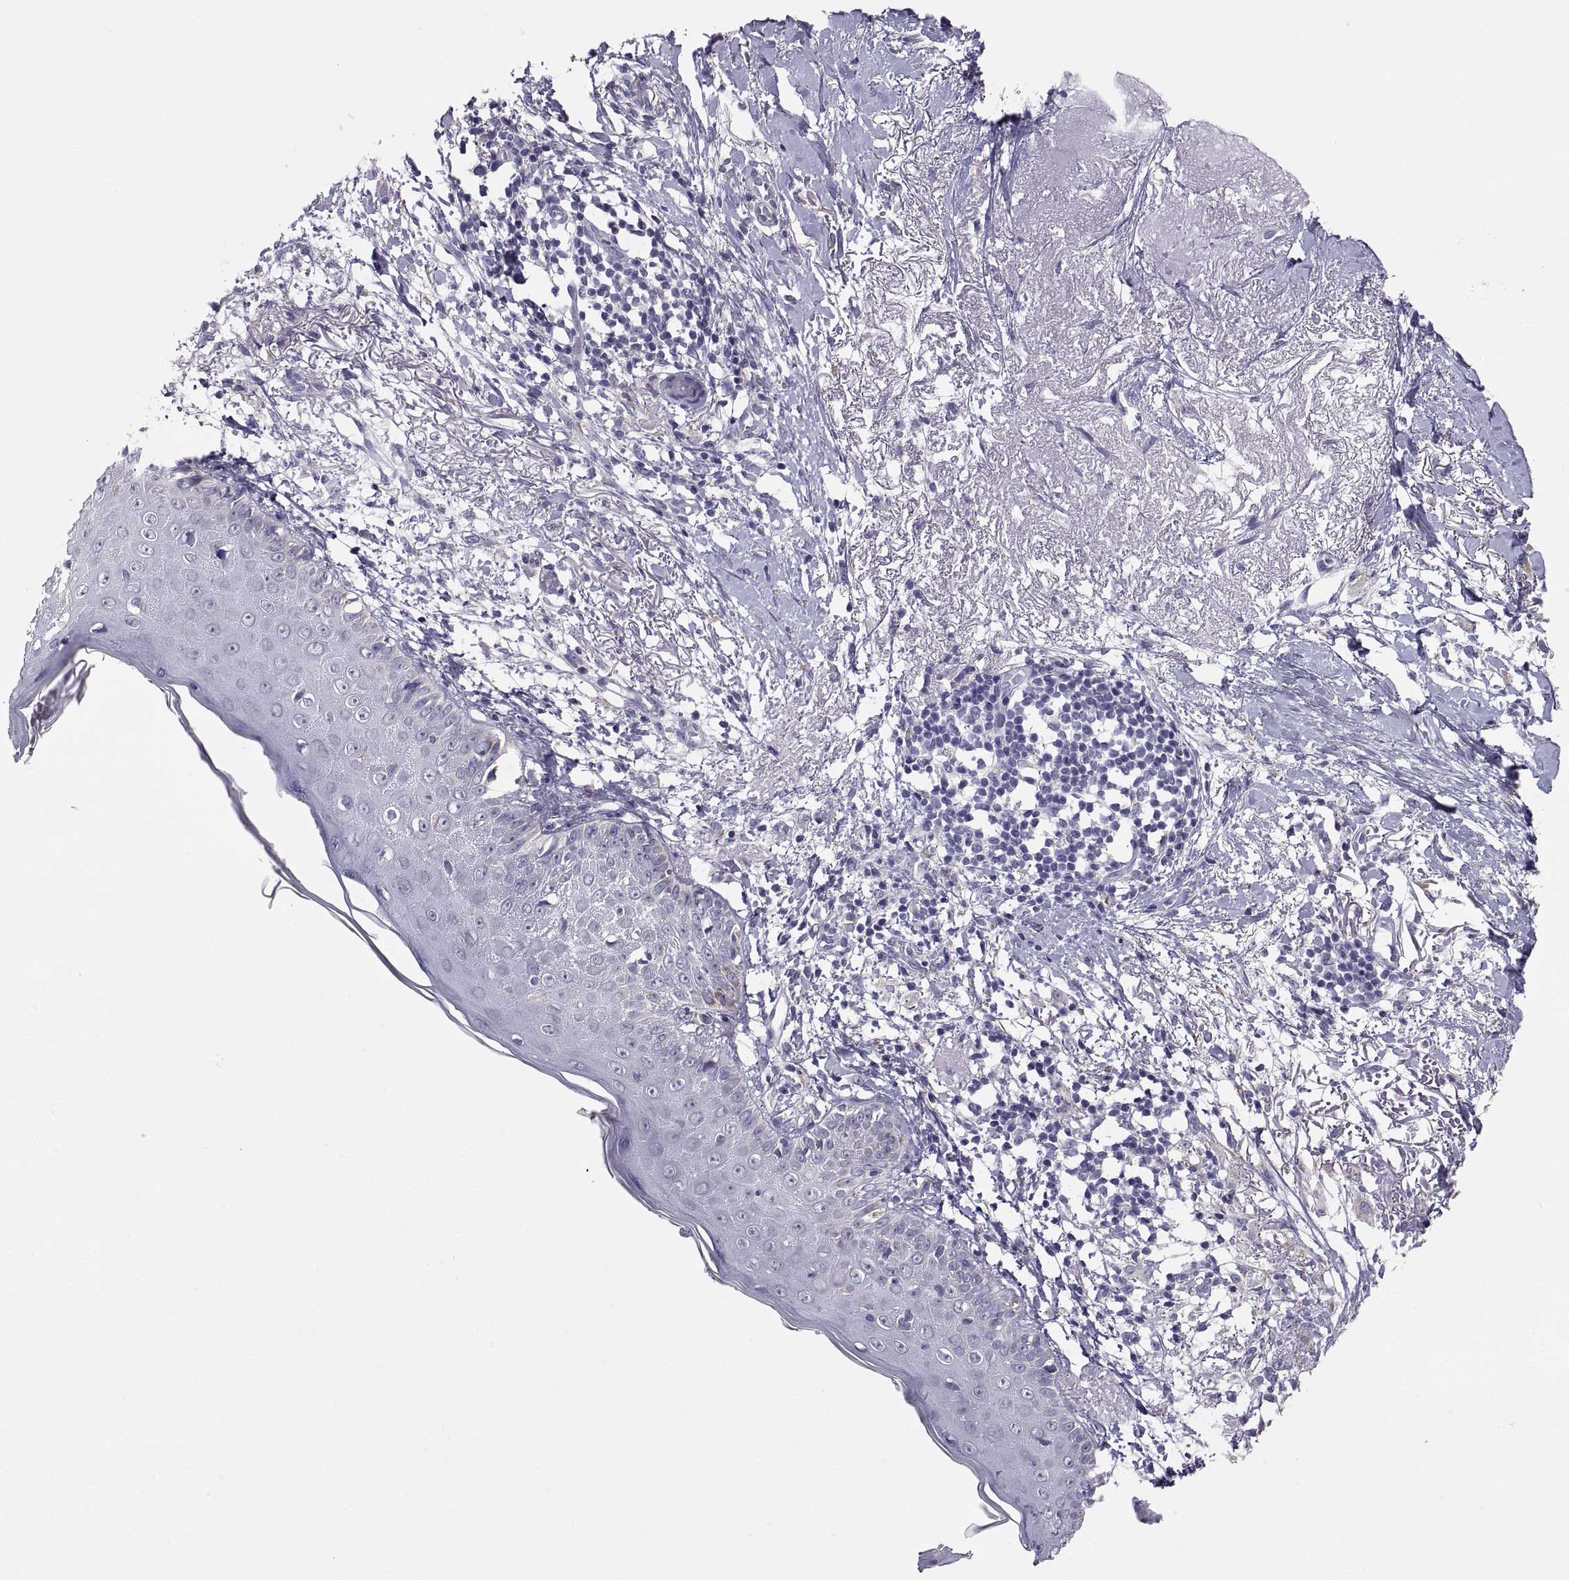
{"staining": {"intensity": "negative", "quantity": "none", "location": "none"}, "tissue": "skin cancer", "cell_type": "Tumor cells", "image_type": "cancer", "snomed": [{"axis": "morphology", "description": "Normal tissue, NOS"}, {"axis": "morphology", "description": "Basal cell carcinoma"}, {"axis": "topography", "description": "Skin"}], "caption": "The photomicrograph demonstrates no staining of tumor cells in skin basal cell carcinoma. The staining is performed using DAB (3,3'-diaminobenzidine) brown chromogen with nuclei counter-stained in using hematoxylin.", "gene": "TNNC1", "patient": {"sex": "male", "age": 84}}